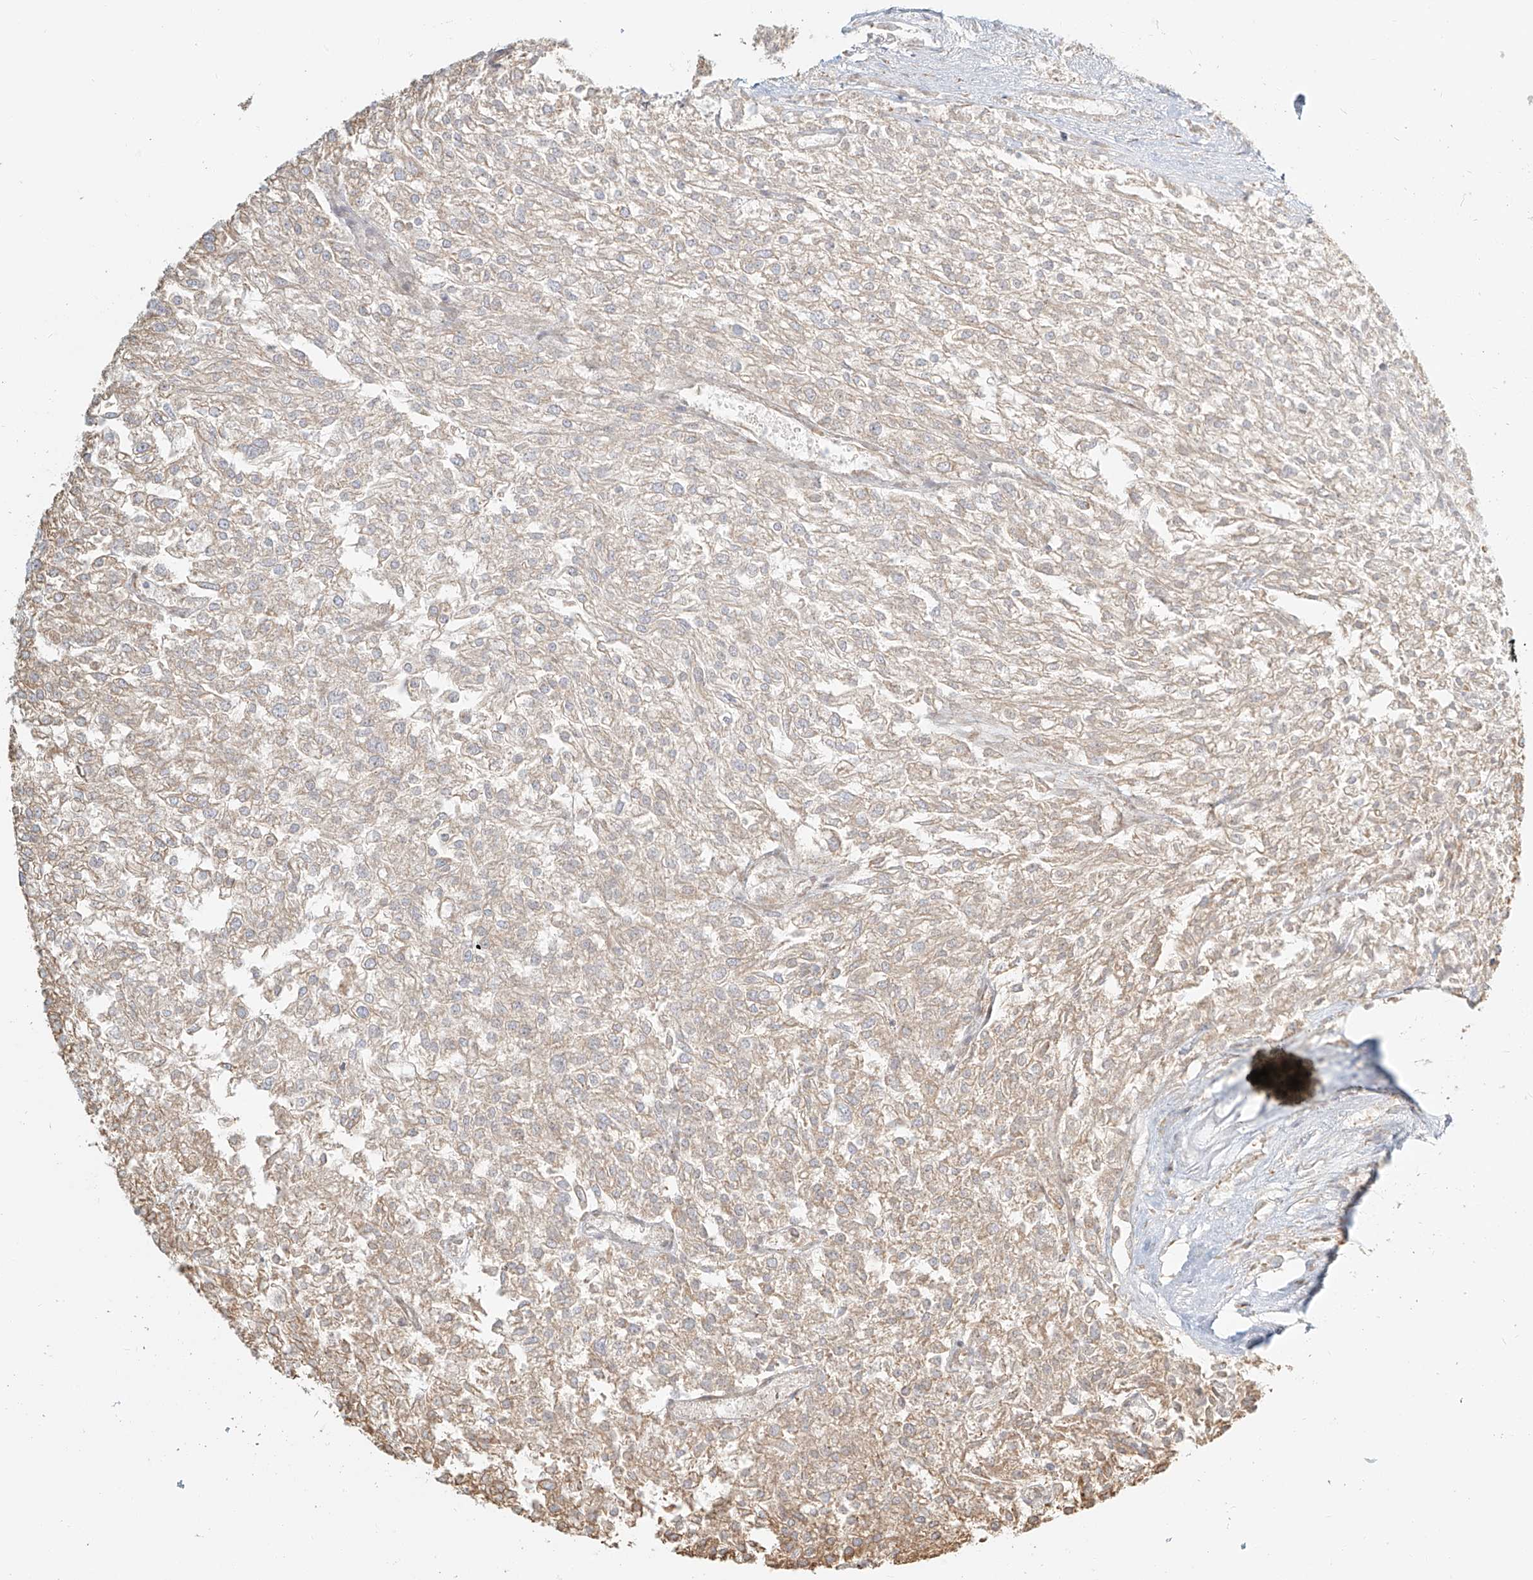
{"staining": {"intensity": "weak", "quantity": "25%-75%", "location": "cytoplasmic/membranous"}, "tissue": "renal cancer", "cell_type": "Tumor cells", "image_type": "cancer", "snomed": [{"axis": "morphology", "description": "Adenocarcinoma, NOS"}, {"axis": "topography", "description": "Kidney"}], "caption": "Immunohistochemical staining of human renal adenocarcinoma reveals weak cytoplasmic/membranous protein expression in about 25%-75% of tumor cells.", "gene": "UBE2K", "patient": {"sex": "female", "age": 54}}